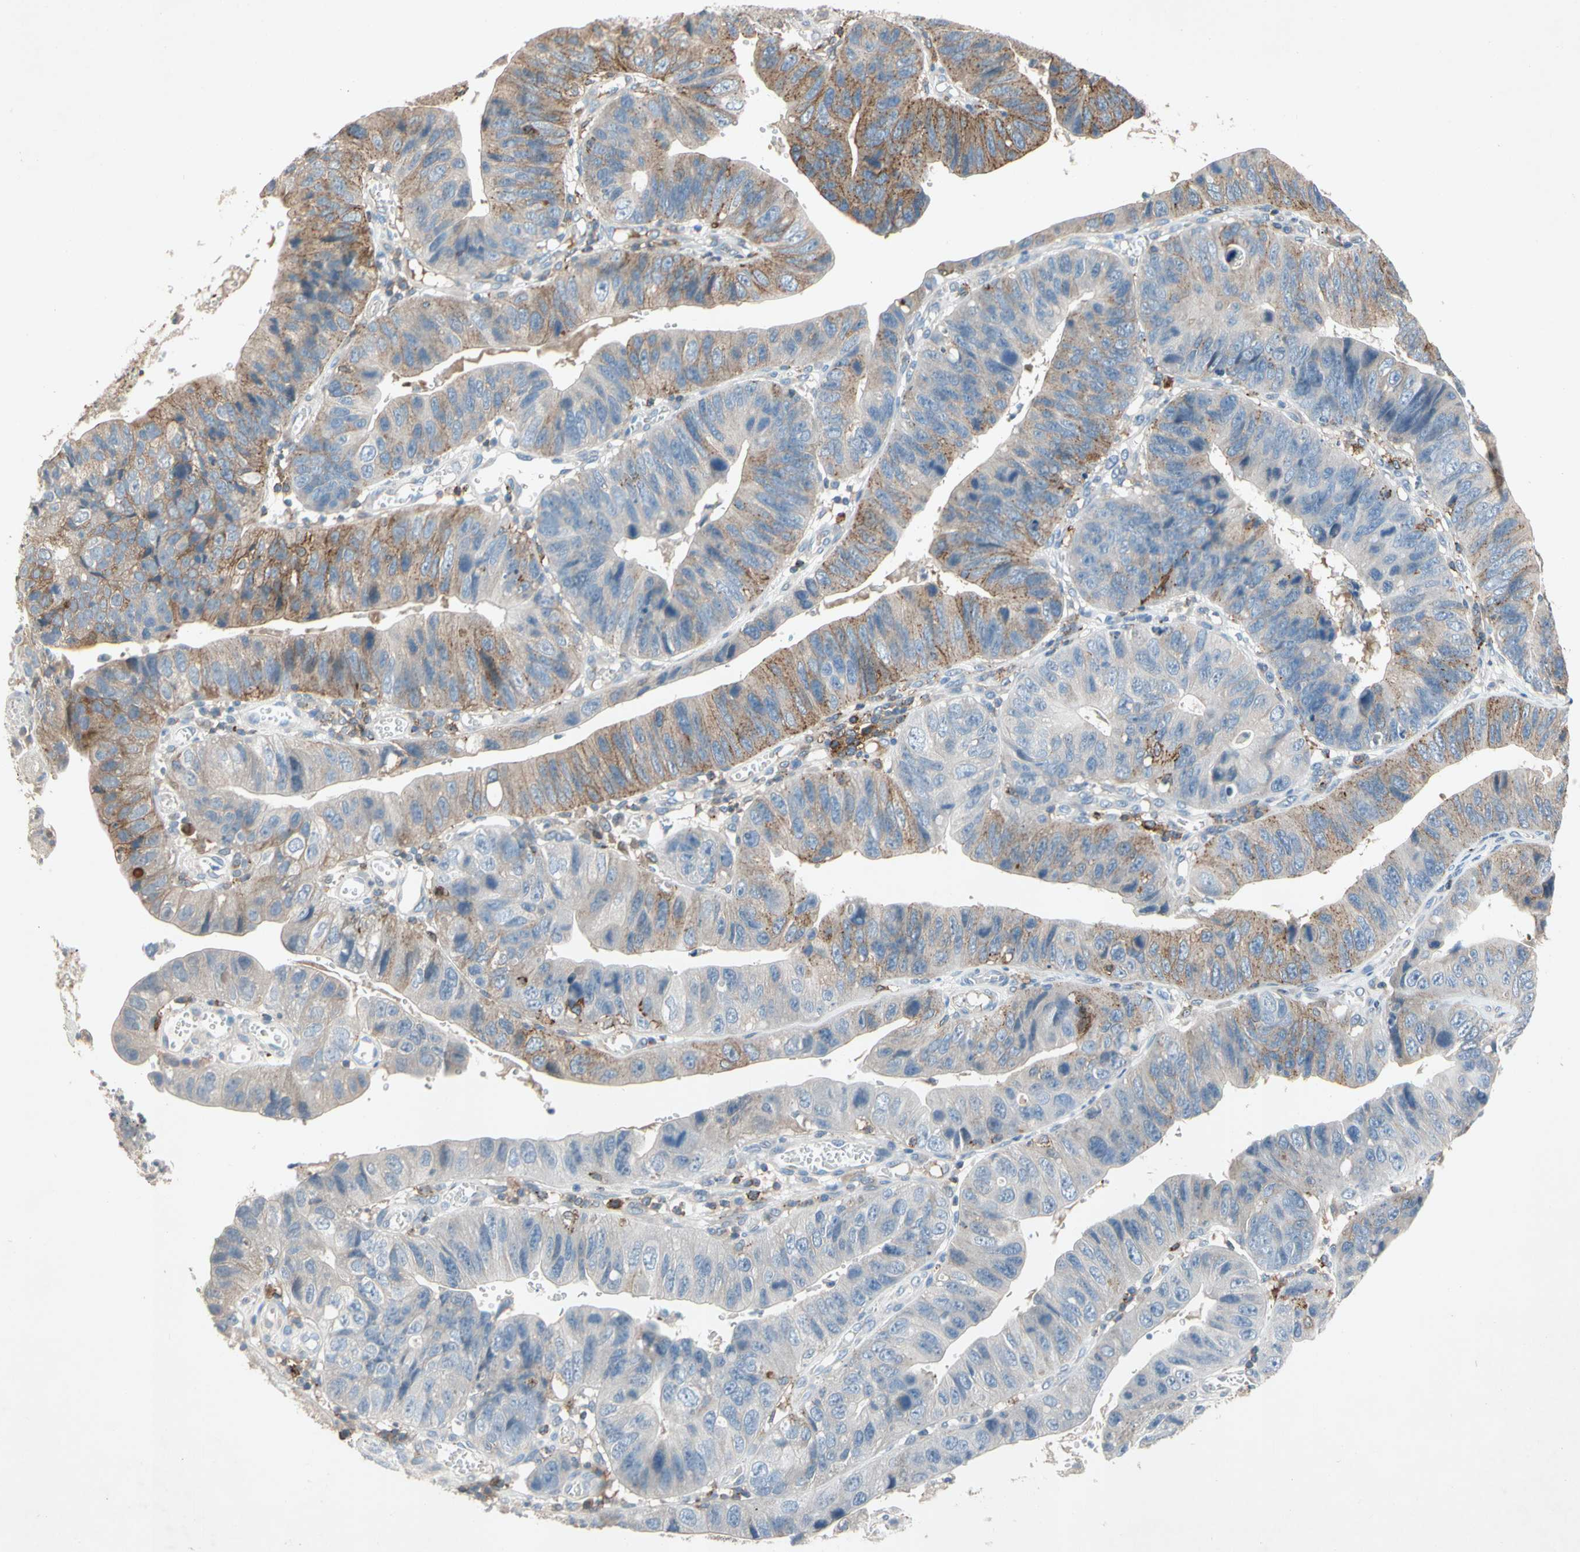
{"staining": {"intensity": "strong", "quantity": "25%-75%", "location": "cytoplasmic/membranous"}, "tissue": "stomach cancer", "cell_type": "Tumor cells", "image_type": "cancer", "snomed": [{"axis": "morphology", "description": "Adenocarcinoma, NOS"}, {"axis": "topography", "description": "Stomach"}], "caption": "Tumor cells show high levels of strong cytoplasmic/membranous expression in about 25%-75% of cells in stomach cancer (adenocarcinoma). The protein is shown in brown color, while the nuclei are stained blue.", "gene": "NDFIP2", "patient": {"sex": "male", "age": 59}}